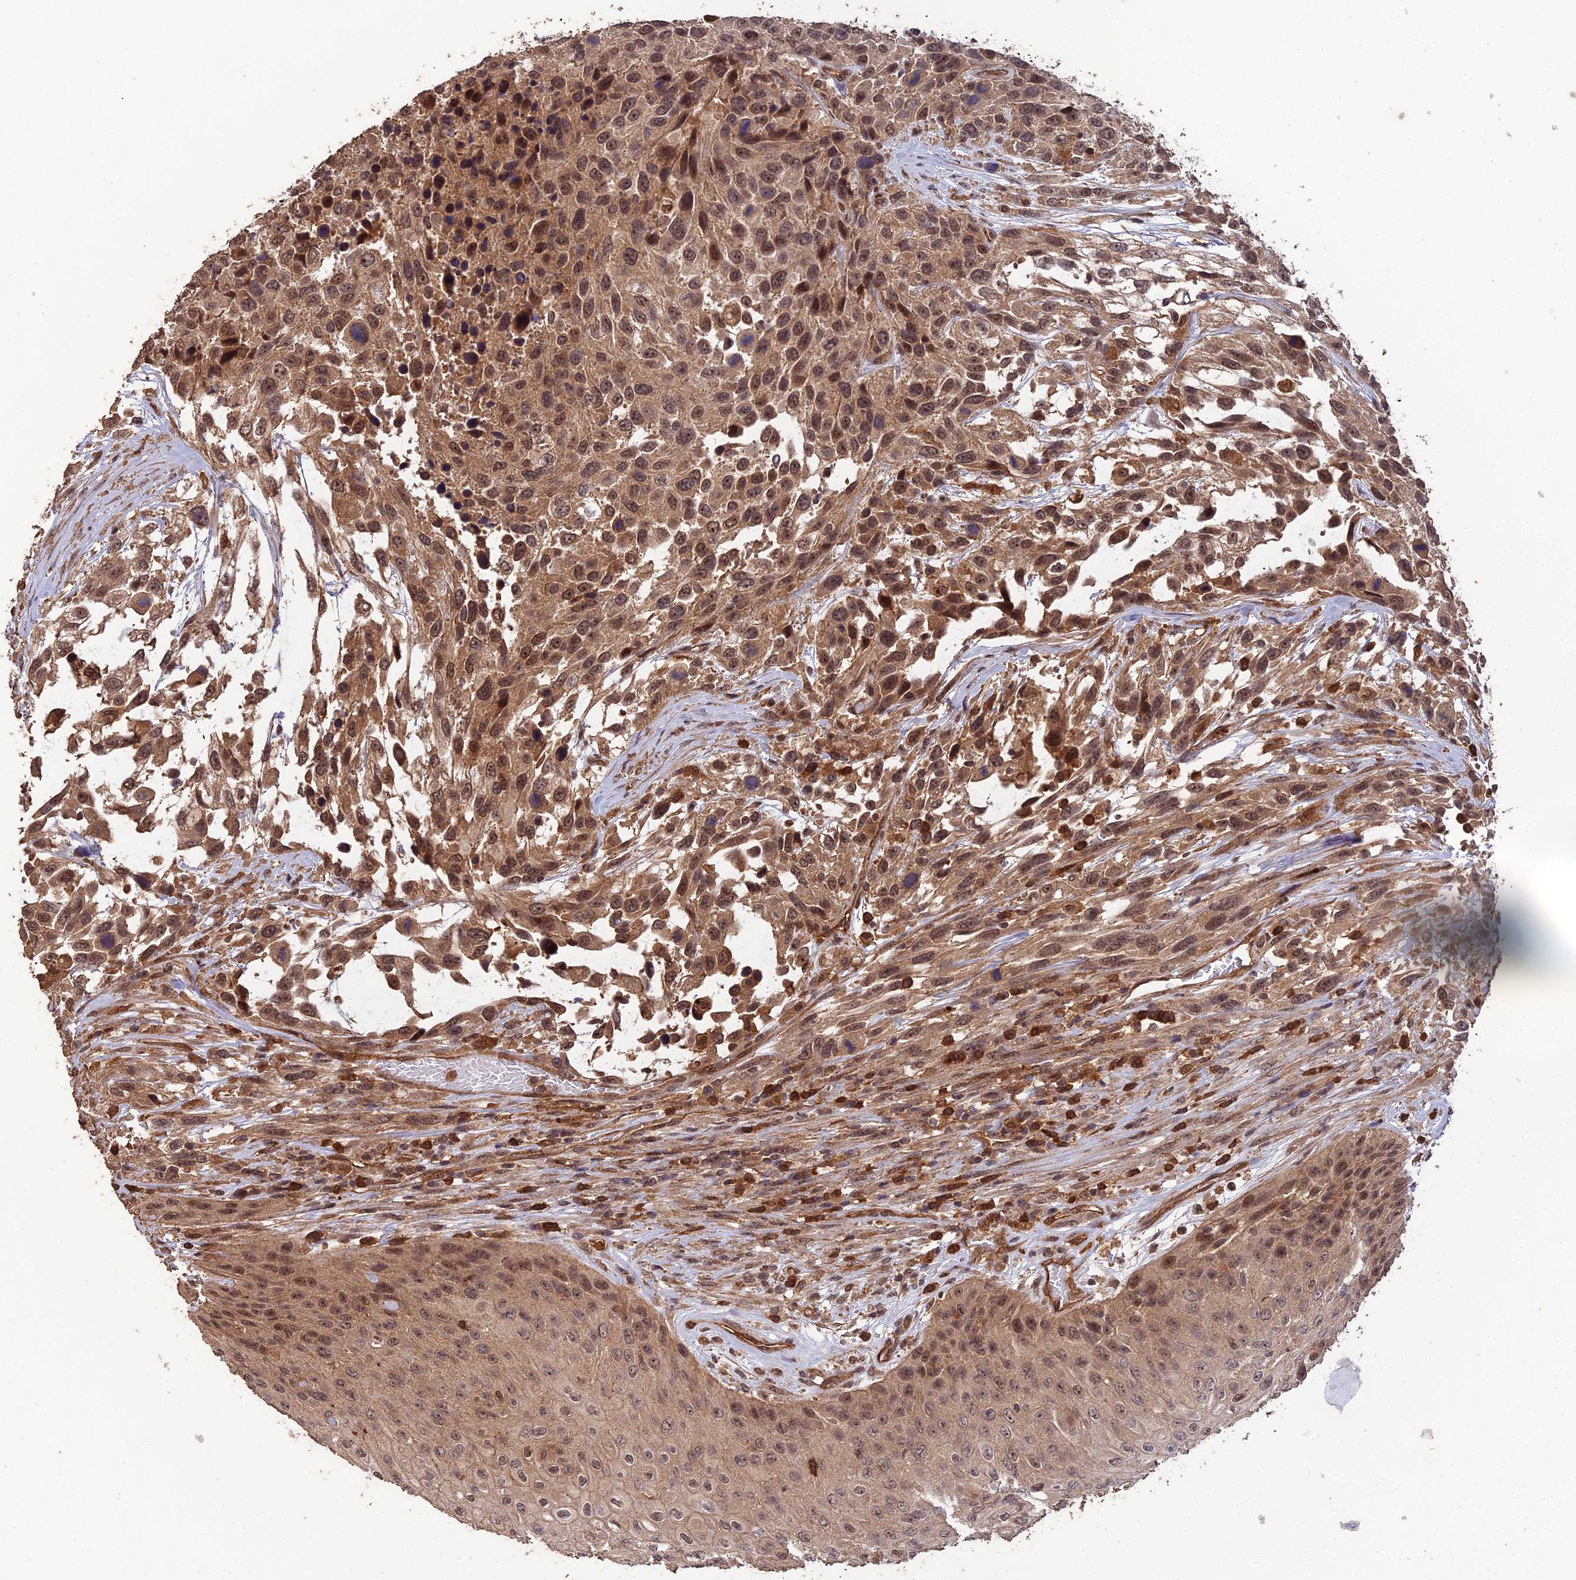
{"staining": {"intensity": "moderate", "quantity": ">75%", "location": "cytoplasmic/membranous,nuclear"}, "tissue": "urothelial cancer", "cell_type": "Tumor cells", "image_type": "cancer", "snomed": [{"axis": "morphology", "description": "Urothelial carcinoma, High grade"}, {"axis": "topography", "description": "Urinary bladder"}], "caption": "Moderate cytoplasmic/membranous and nuclear protein positivity is seen in about >75% of tumor cells in urothelial cancer.", "gene": "RALGAPA2", "patient": {"sex": "female", "age": 70}}